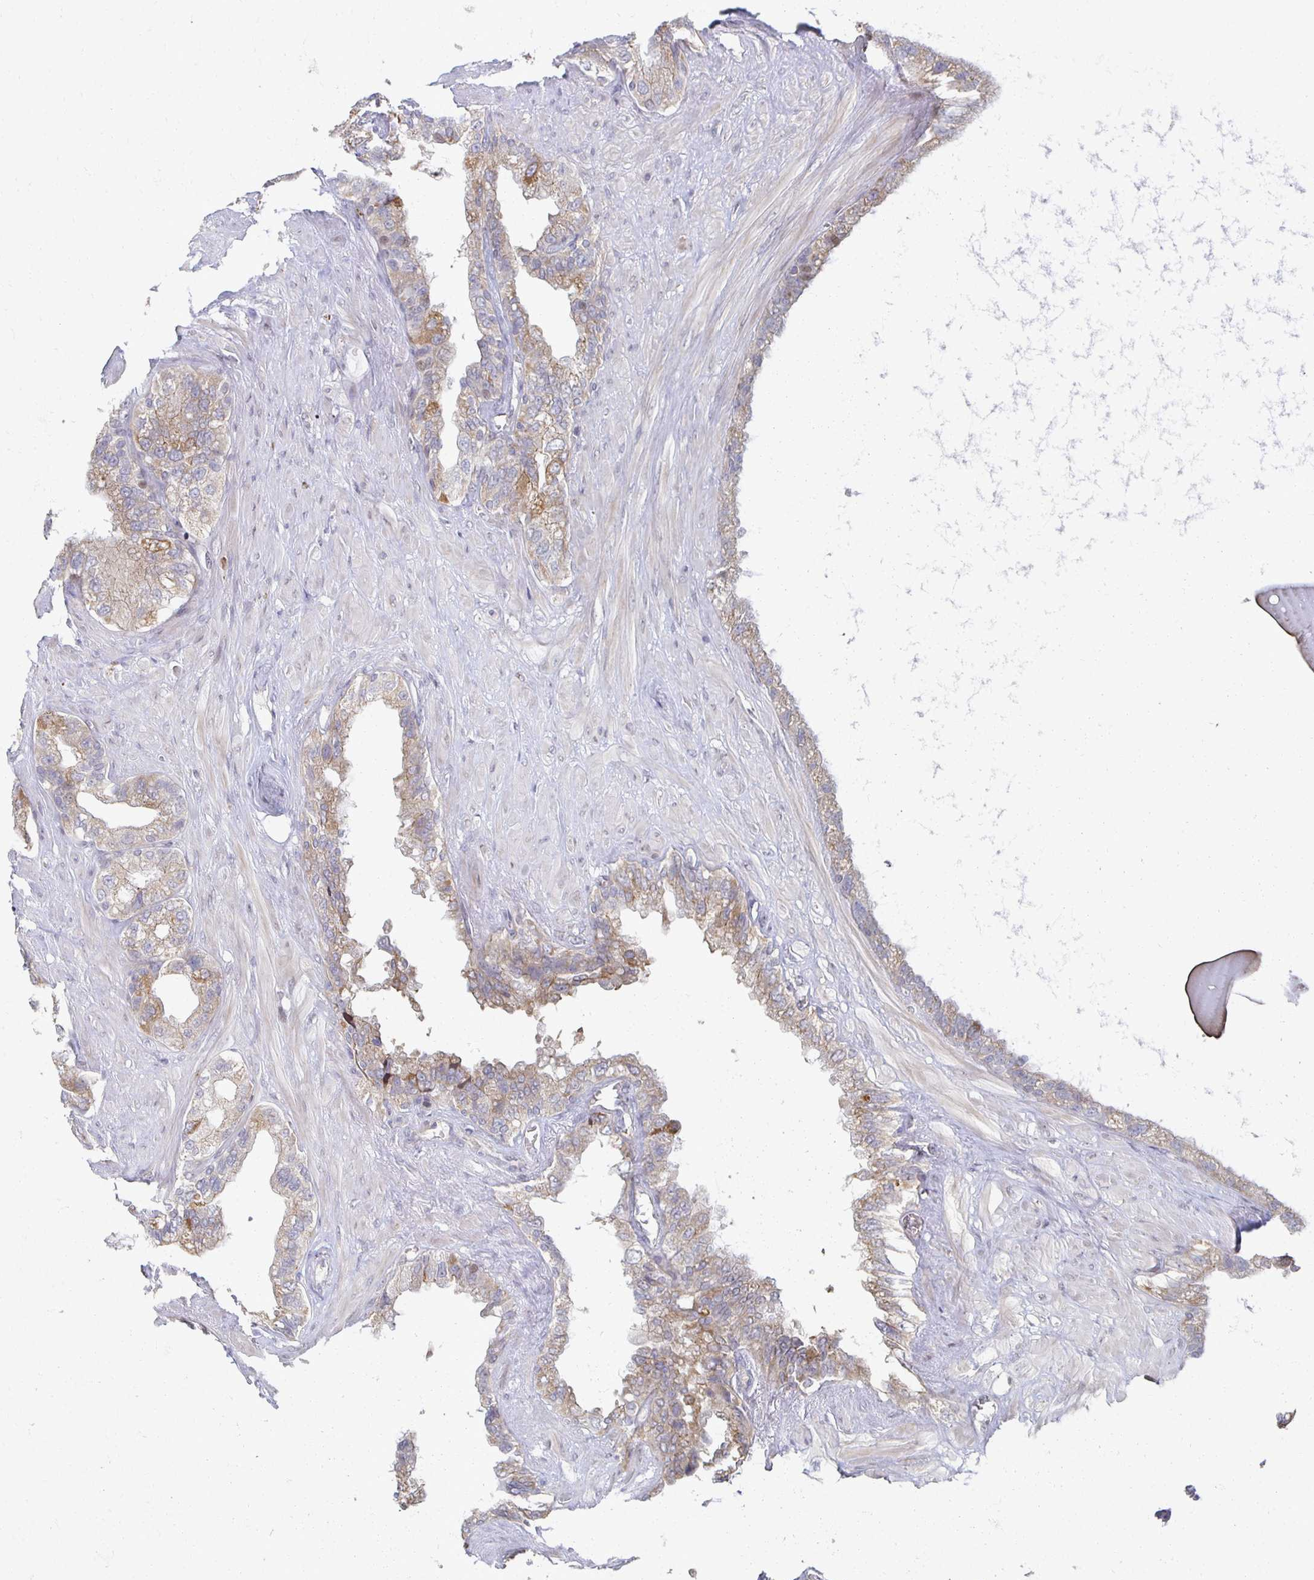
{"staining": {"intensity": "weak", "quantity": "25%-75%", "location": "cytoplasmic/membranous"}, "tissue": "seminal vesicle", "cell_type": "Glandular cells", "image_type": "normal", "snomed": [{"axis": "morphology", "description": "Normal tissue, NOS"}, {"axis": "topography", "description": "Seminal veicle"}, {"axis": "topography", "description": "Peripheral nerve tissue"}], "caption": "Weak cytoplasmic/membranous positivity for a protein is seen in about 25%-75% of glandular cells of benign seminal vesicle using immunohistochemistry.", "gene": "HCFC1R1", "patient": {"sex": "male", "age": 76}}